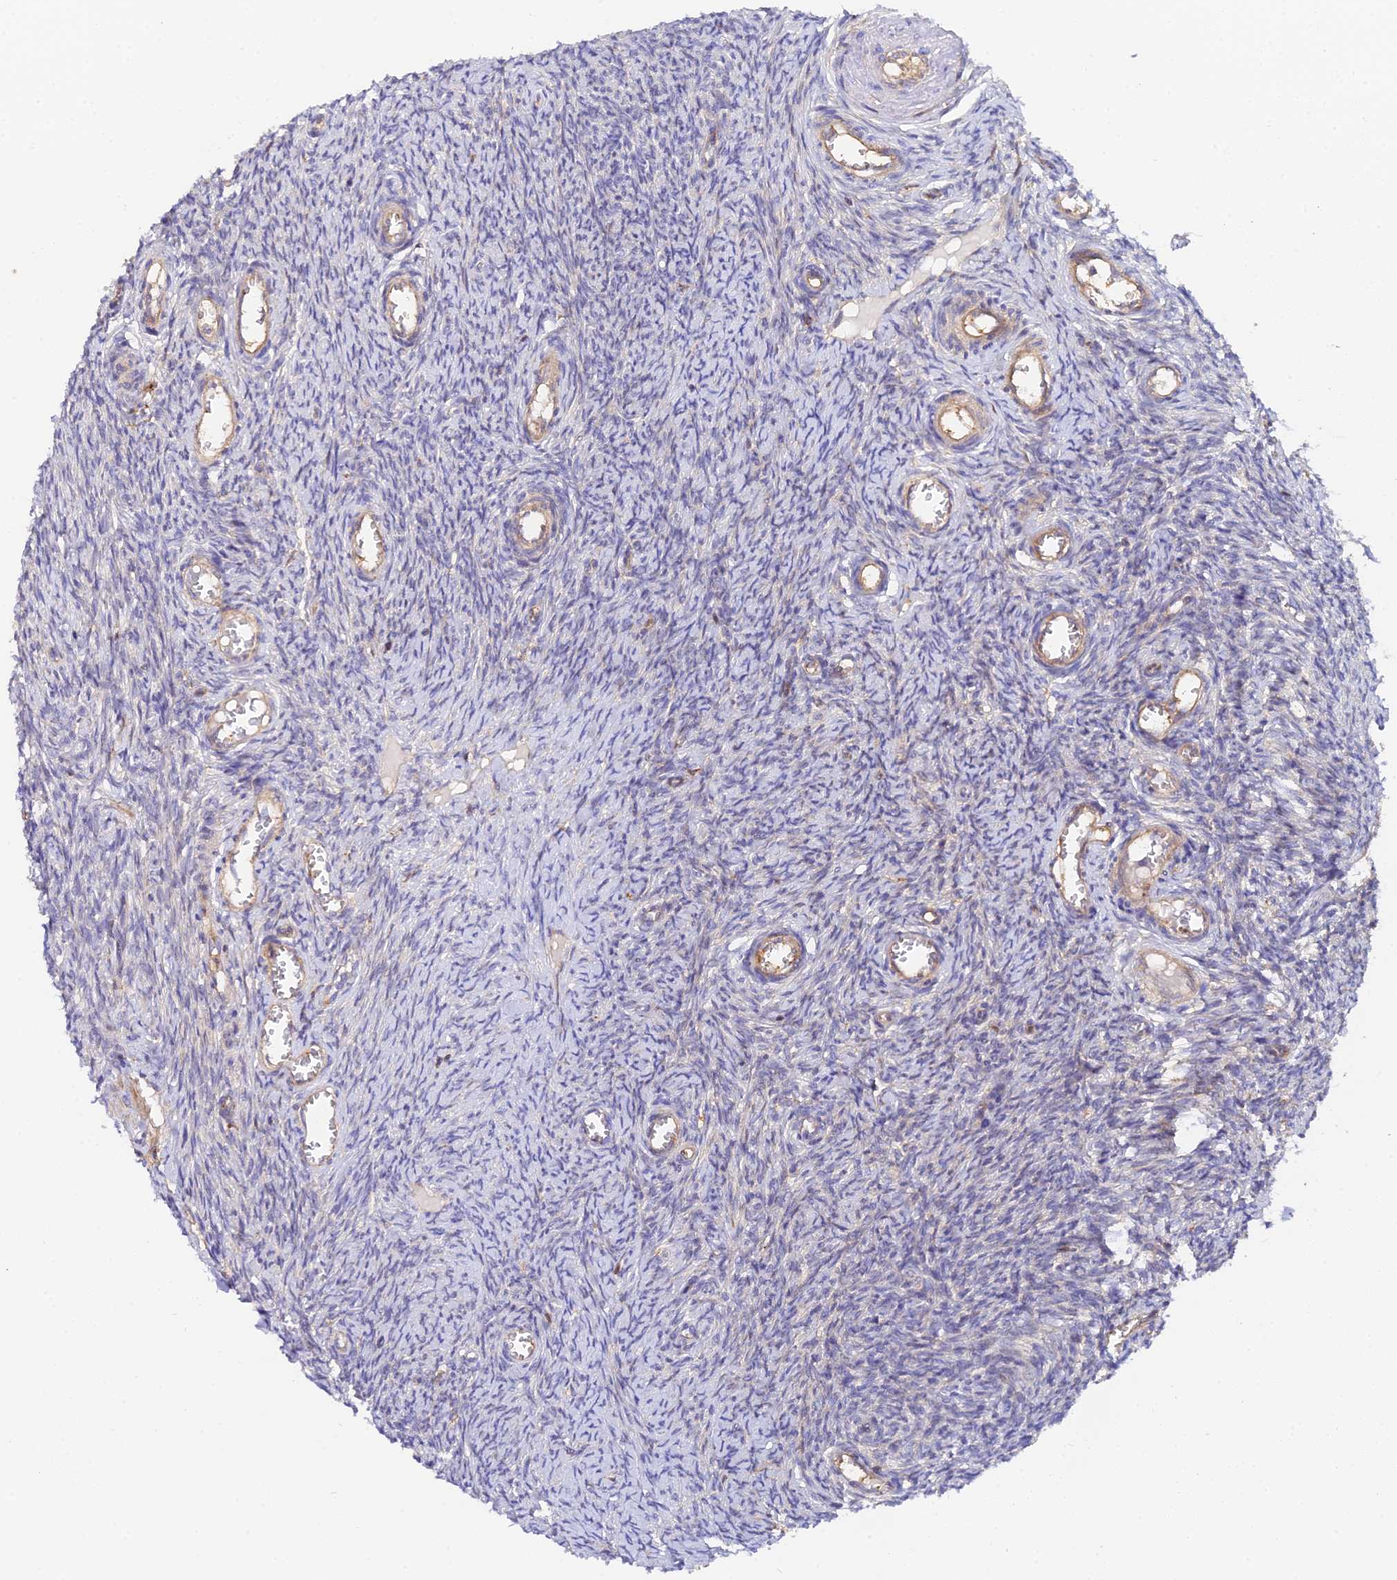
{"staining": {"intensity": "negative", "quantity": "none", "location": "none"}, "tissue": "ovary", "cell_type": "Ovarian stroma cells", "image_type": "normal", "snomed": [{"axis": "morphology", "description": "Normal tissue, NOS"}, {"axis": "topography", "description": "Ovary"}], "caption": "A micrograph of human ovary is negative for staining in ovarian stroma cells. Nuclei are stained in blue.", "gene": "GNG5B", "patient": {"sex": "female", "age": 44}}